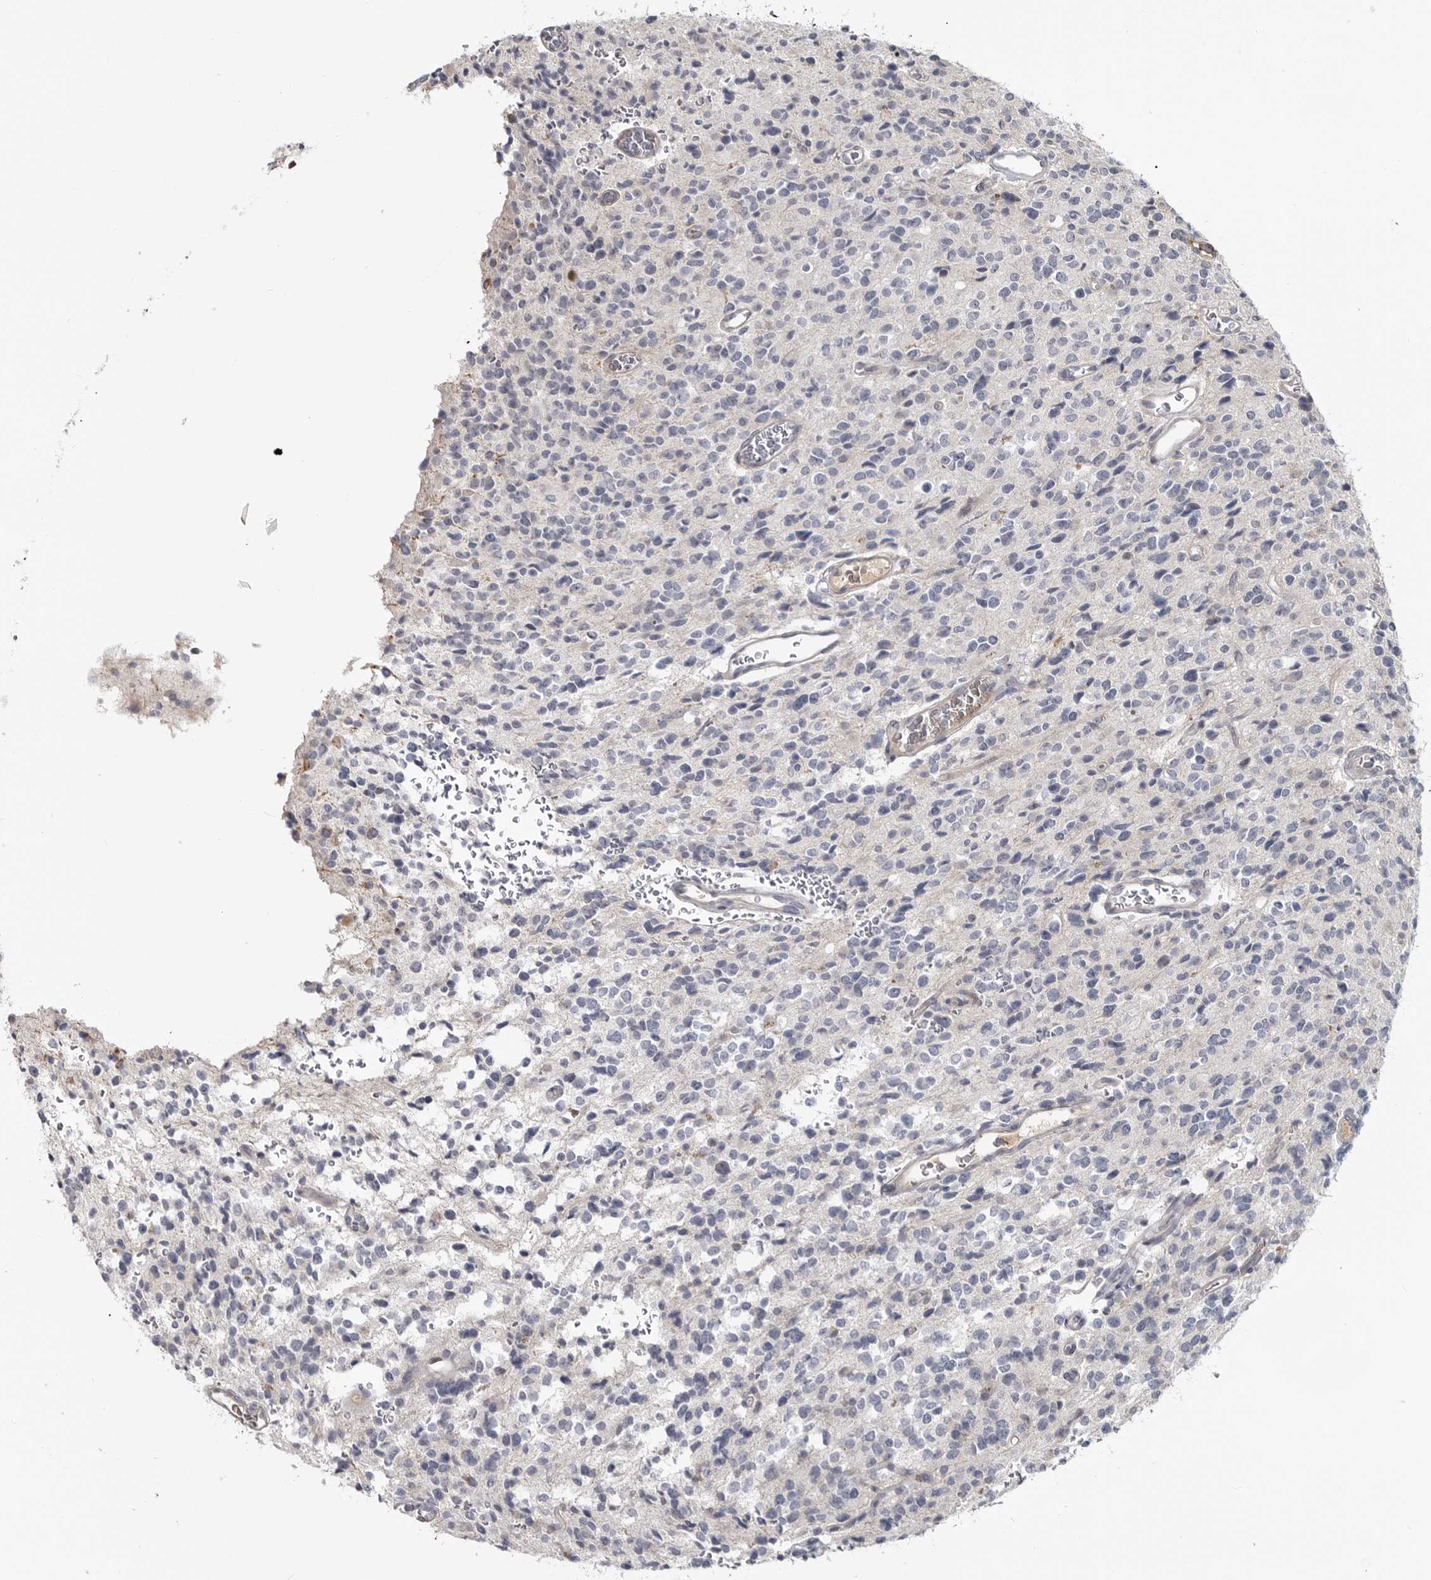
{"staining": {"intensity": "negative", "quantity": "none", "location": "none"}, "tissue": "glioma", "cell_type": "Tumor cells", "image_type": "cancer", "snomed": [{"axis": "morphology", "description": "Glioma, malignant, High grade"}, {"axis": "topography", "description": "Brain"}], "caption": "This is a histopathology image of immunohistochemistry staining of glioma, which shows no positivity in tumor cells.", "gene": "ZNF277", "patient": {"sex": "male", "age": 34}}